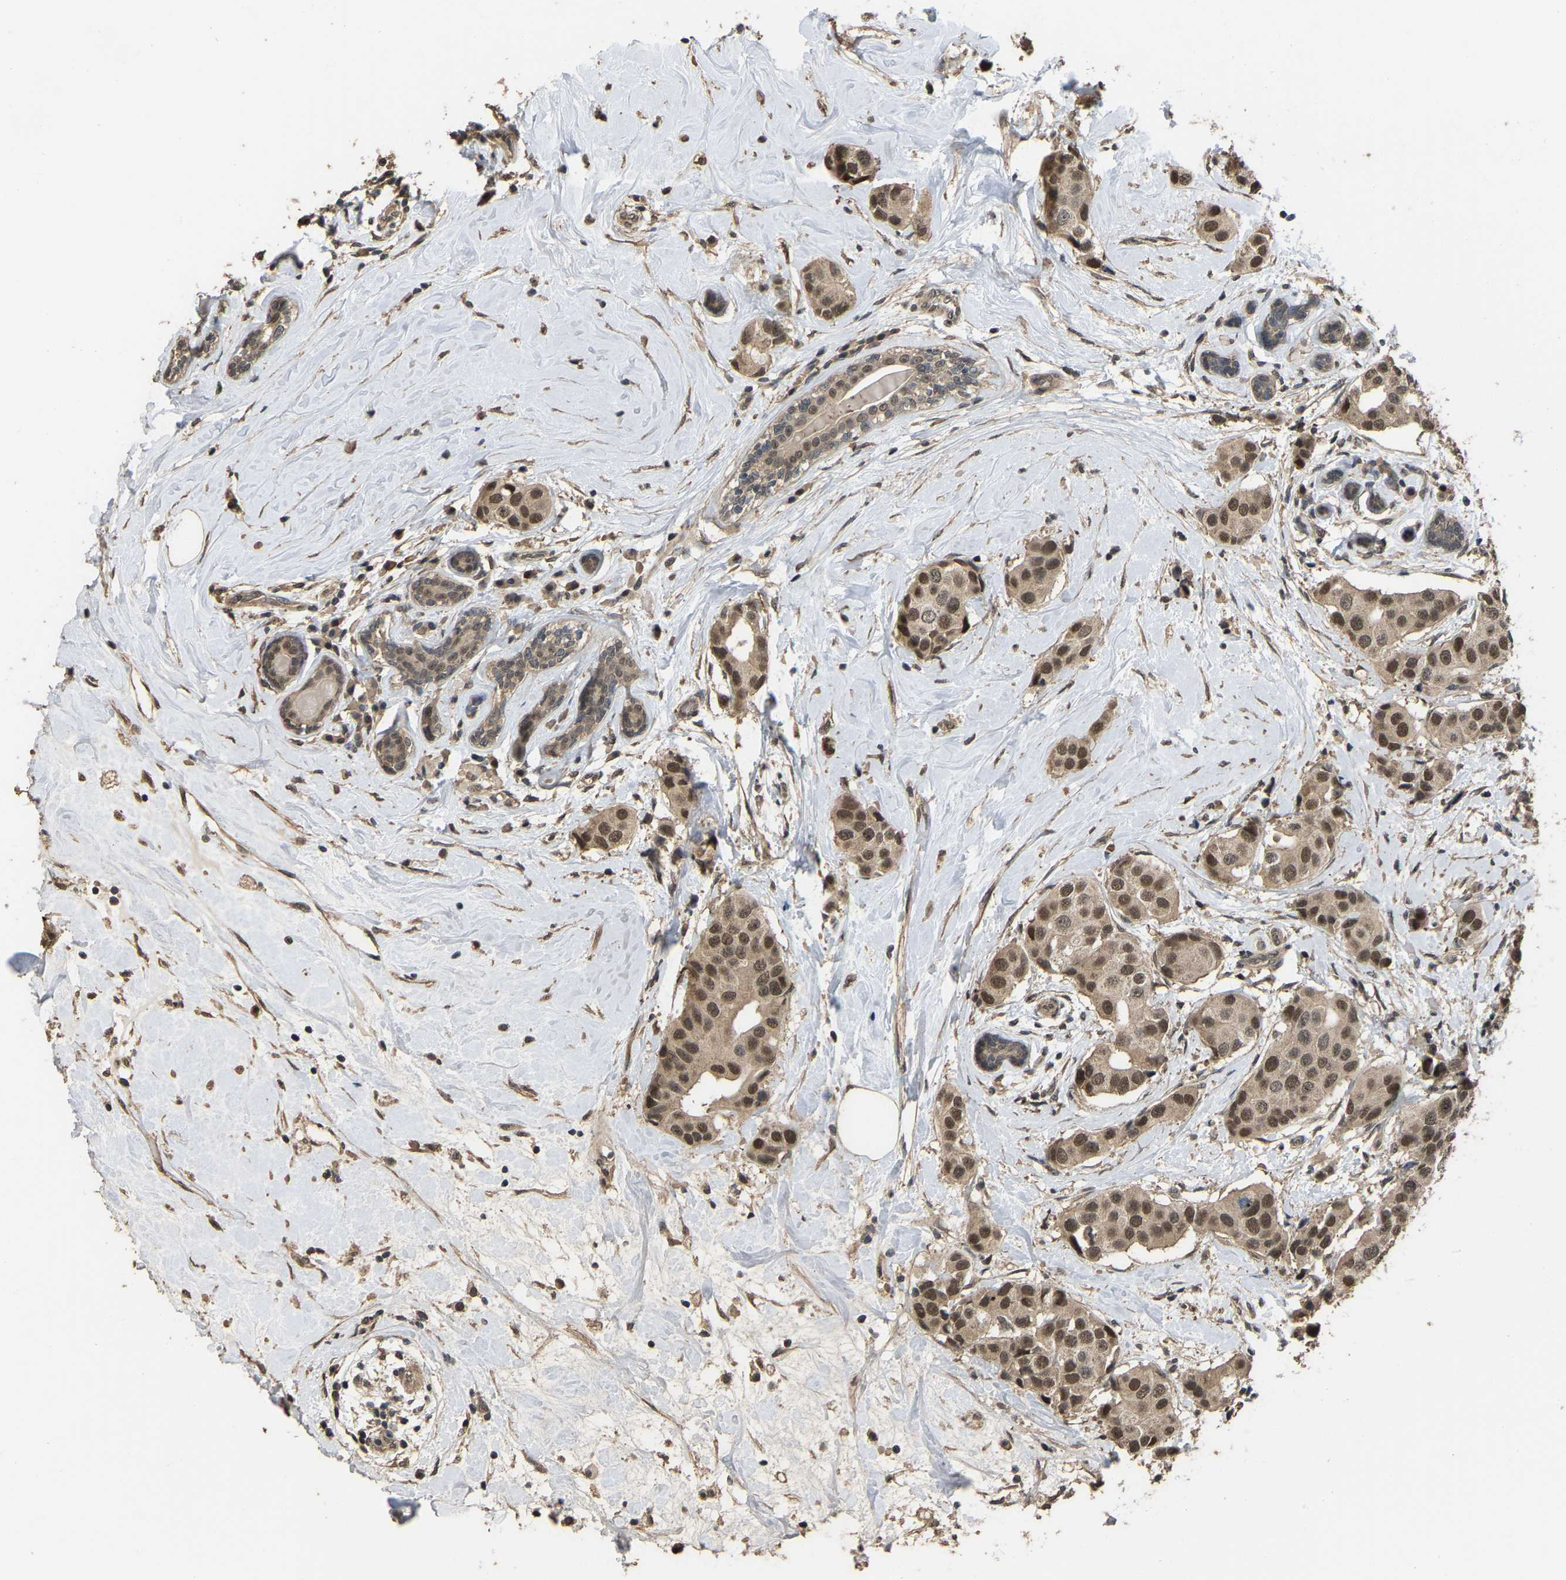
{"staining": {"intensity": "moderate", "quantity": ">75%", "location": "nuclear"}, "tissue": "breast cancer", "cell_type": "Tumor cells", "image_type": "cancer", "snomed": [{"axis": "morphology", "description": "Normal tissue, NOS"}, {"axis": "morphology", "description": "Duct carcinoma"}, {"axis": "topography", "description": "Breast"}], "caption": "Human breast cancer stained with a protein marker exhibits moderate staining in tumor cells.", "gene": "ARHGAP23", "patient": {"sex": "female", "age": 39}}